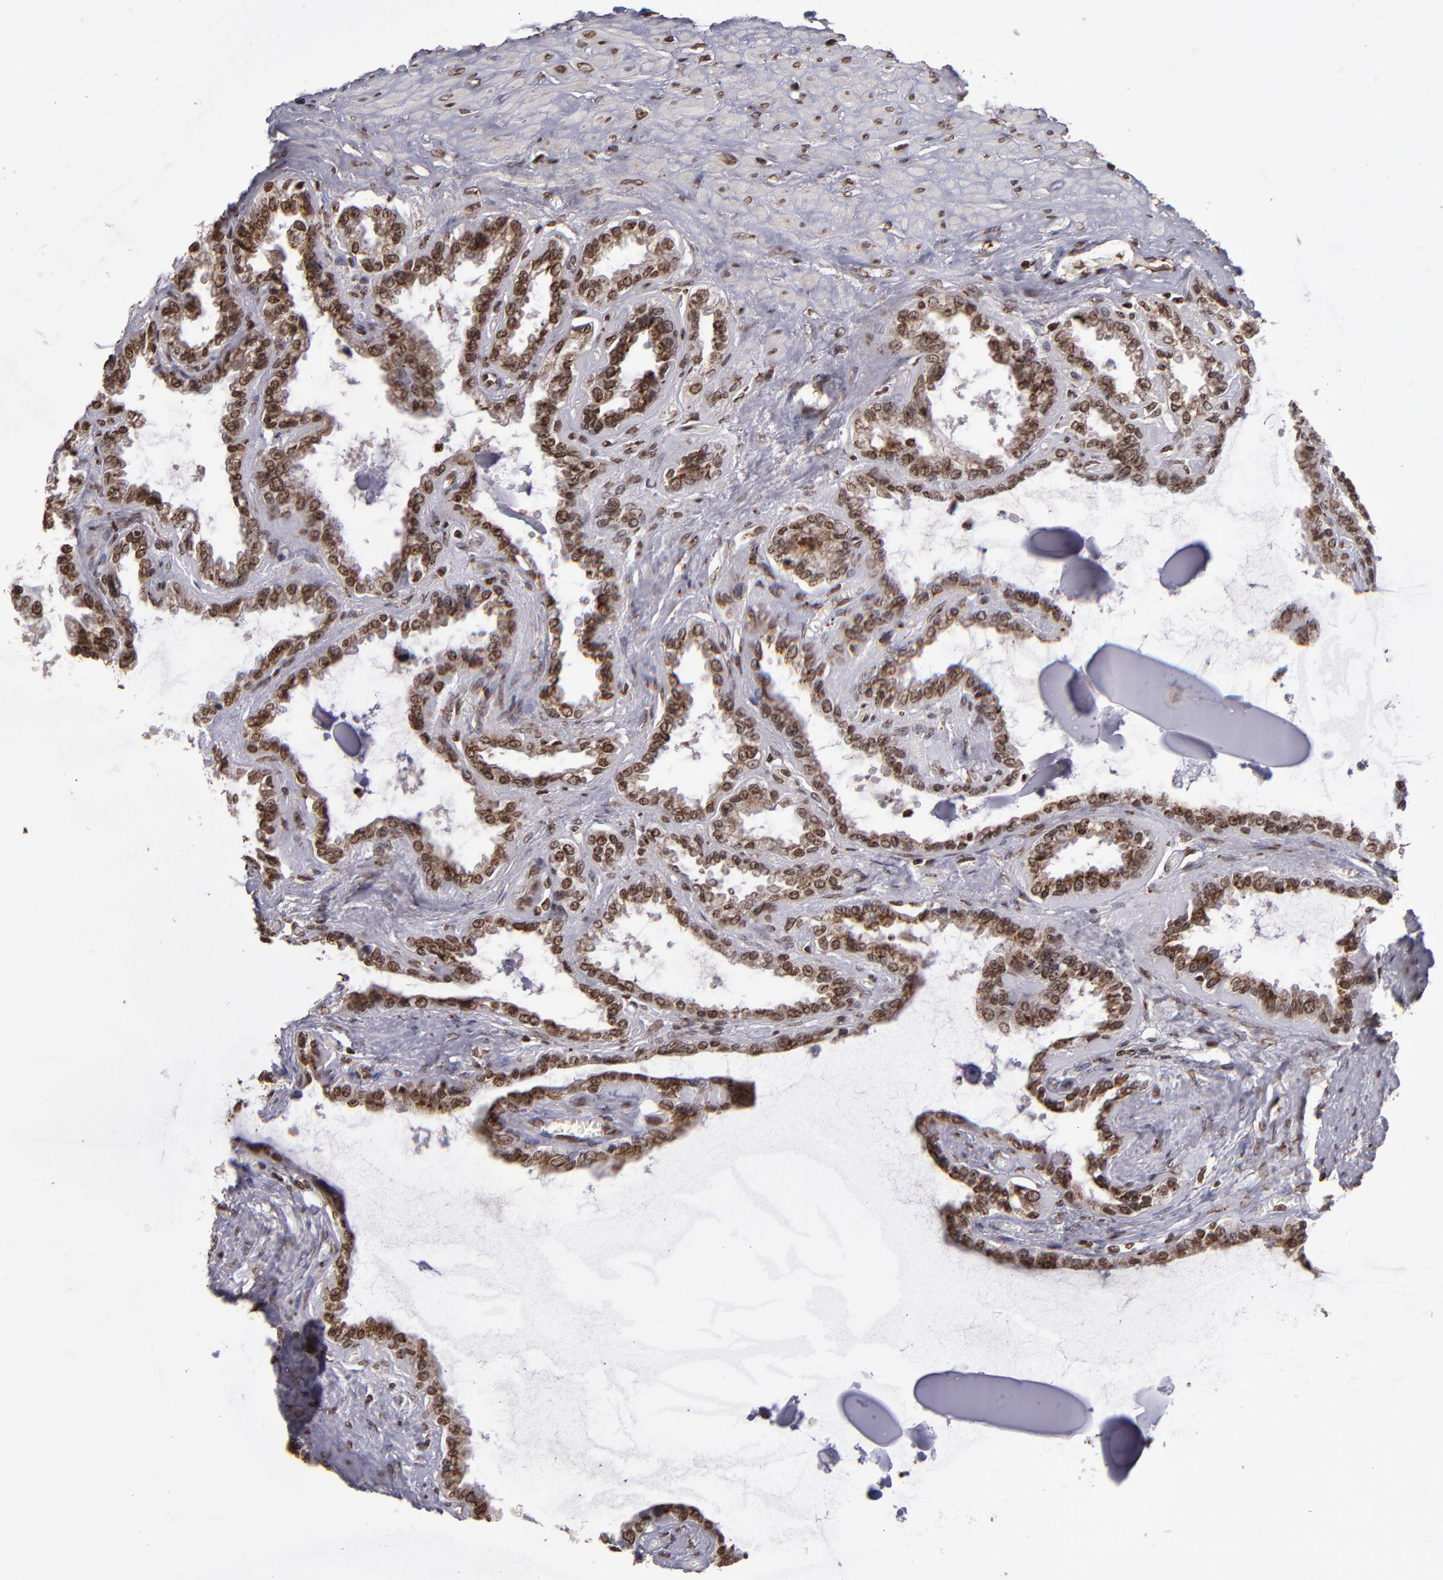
{"staining": {"intensity": "strong", "quantity": ">75%", "location": "cytoplasmic/membranous,nuclear"}, "tissue": "seminal vesicle", "cell_type": "Glandular cells", "image_type": "normal", "snomed": [{"axis": "morphology", "description": "Normal tissue, NOS"}, {"axis": "morphology", "description": "Inflammation, NOS"}, {"axis": "topography", "description": "Urinary bladder"}, {"axis": "topography", "description": "Prostate"}, {"axis": "topography", "description": "Seminal veicle"}], "caption": "An IHC histopathology image of unremarkable tissue is shown. Protein staining in brown shows strong cytoplasmic/membranous,nuclear positivity in seminal vesicle within glandular cells.", "gene": "CSDC2", "patient": {"sex": "male", "age": 82}}